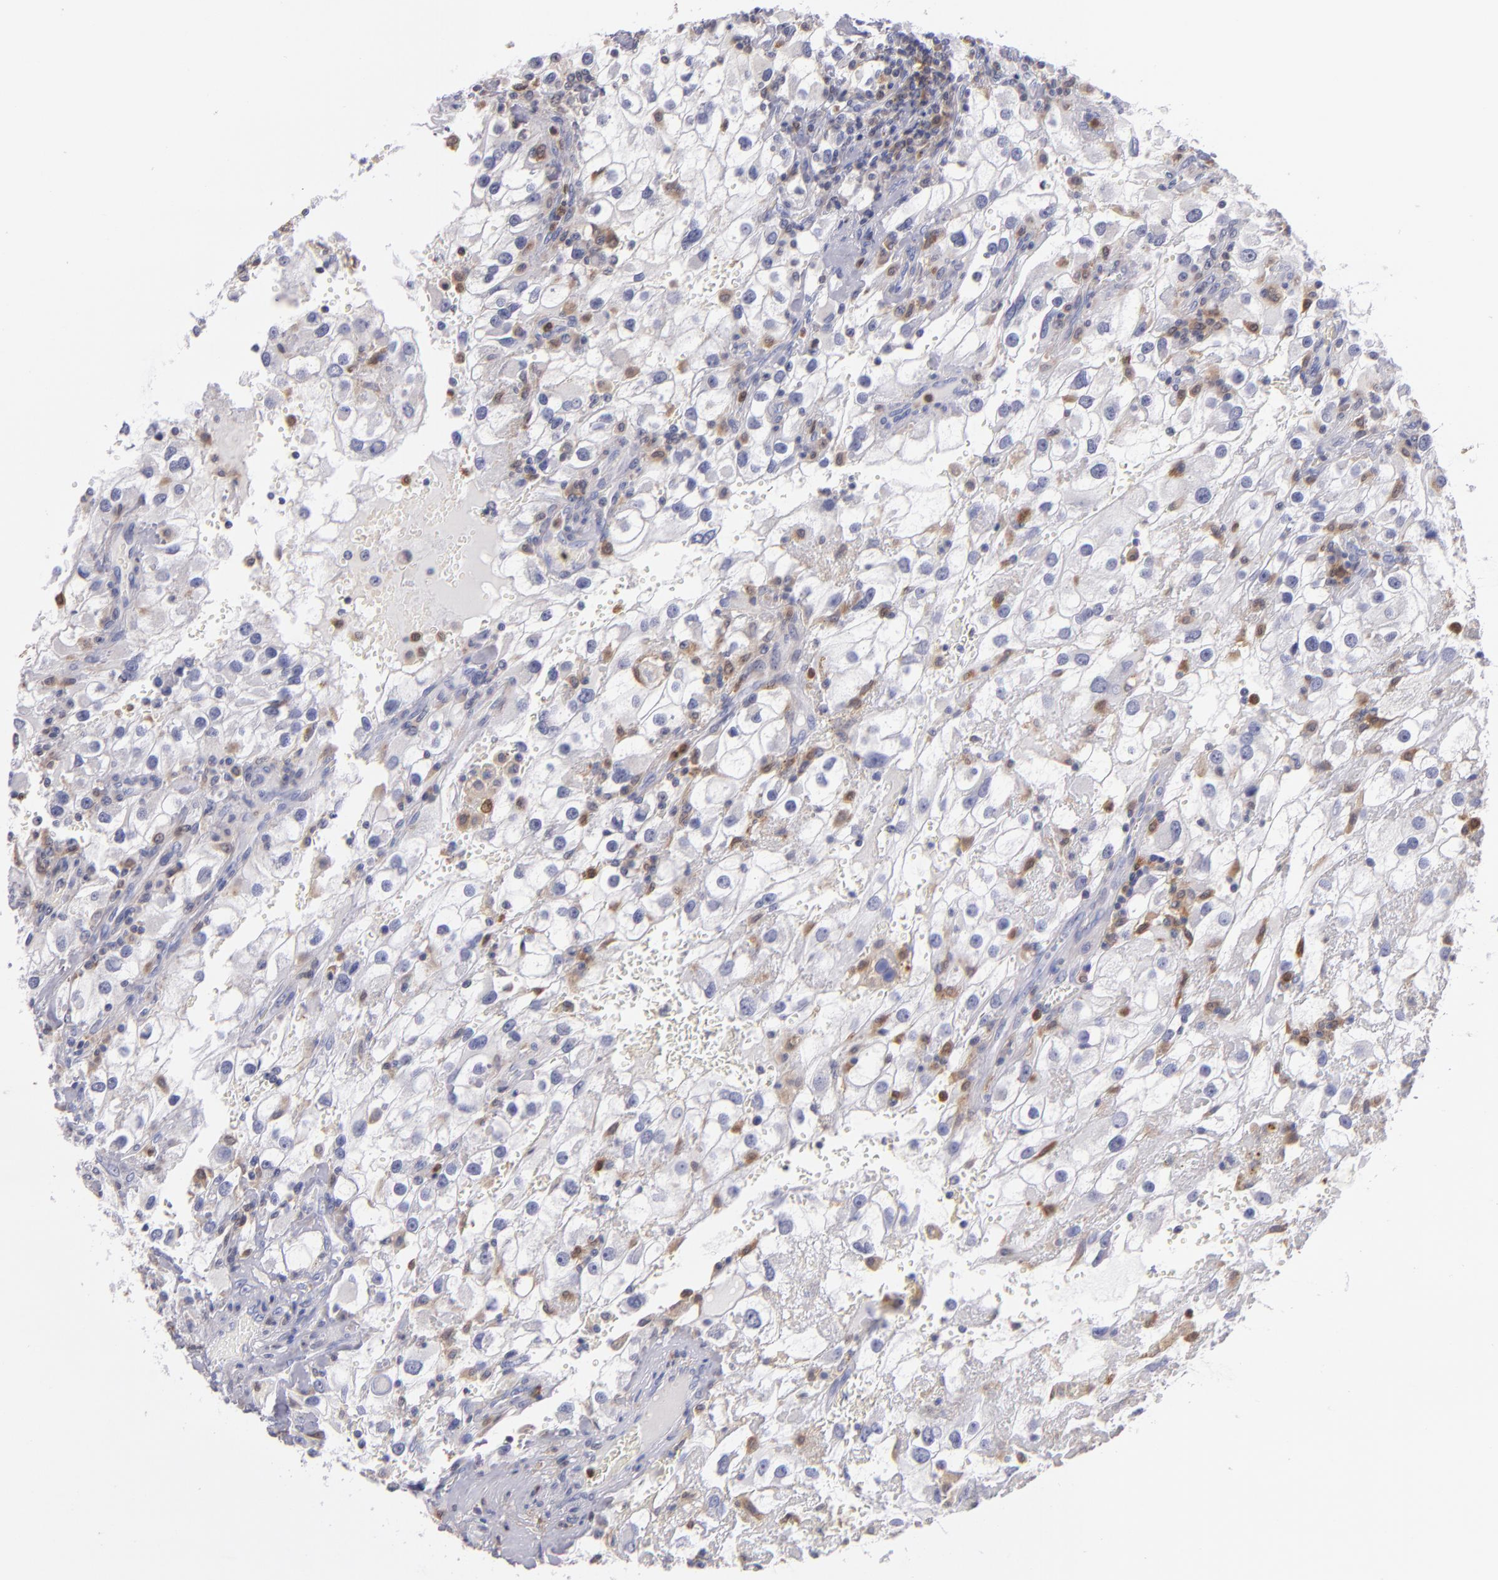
{"staining": {"intensity": "negative", "quantity": "none", "location": "none"}, "tissue": "renal cancer", "cell_type": "Tumor cells", "image_type": "cancer", "snomed": [{"axis": "morphology", "description": "Adenocarcinoma, NOS"}, {"axis": "topography", "description": "Kidney"}], "caption": "Tumor cells are negative for protein expression in human renal cancer (adenocarcinoma).", "gene": "PRKCD", "patient": {"sex": "female", "age": 52}}